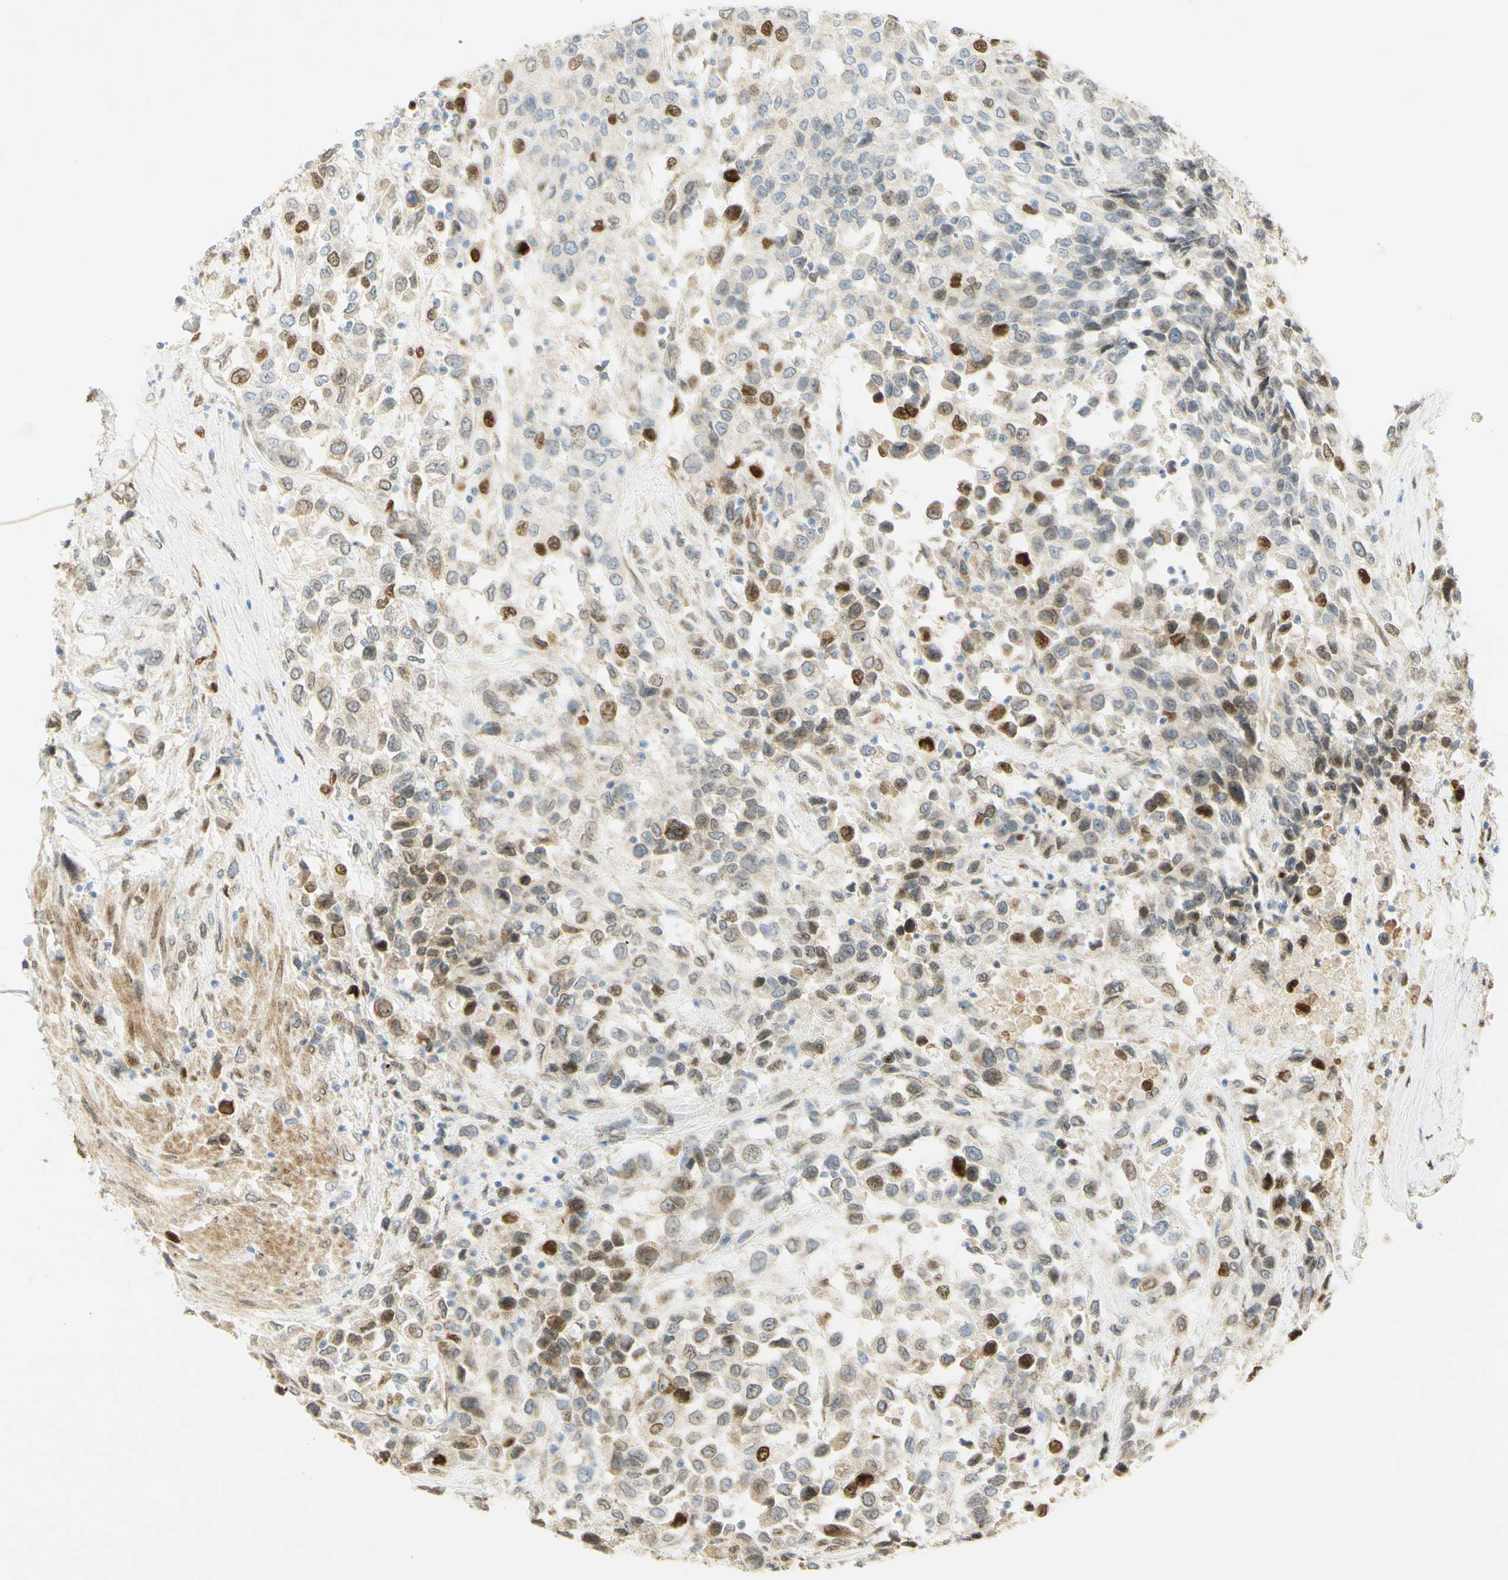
{"staining": {"intensity": "strong", "quantity": "25%-75%", "location": "nuclear"}, "tissue": "urothelial cancer", "cell_type": "Tumor cells", "image_type": "cancer", "snomed": [{"axis": "morphology", "description": "Urothelial carcinoma, High grade"}, {"axis": "topography", "description": "Urinary bladder"}], "caption": "Urothelial cancer stained with a protein marker demonstrates strong staining in tumor cells.", "gene": "E2F1", "patient": {"sex": "female", "age": 80}}